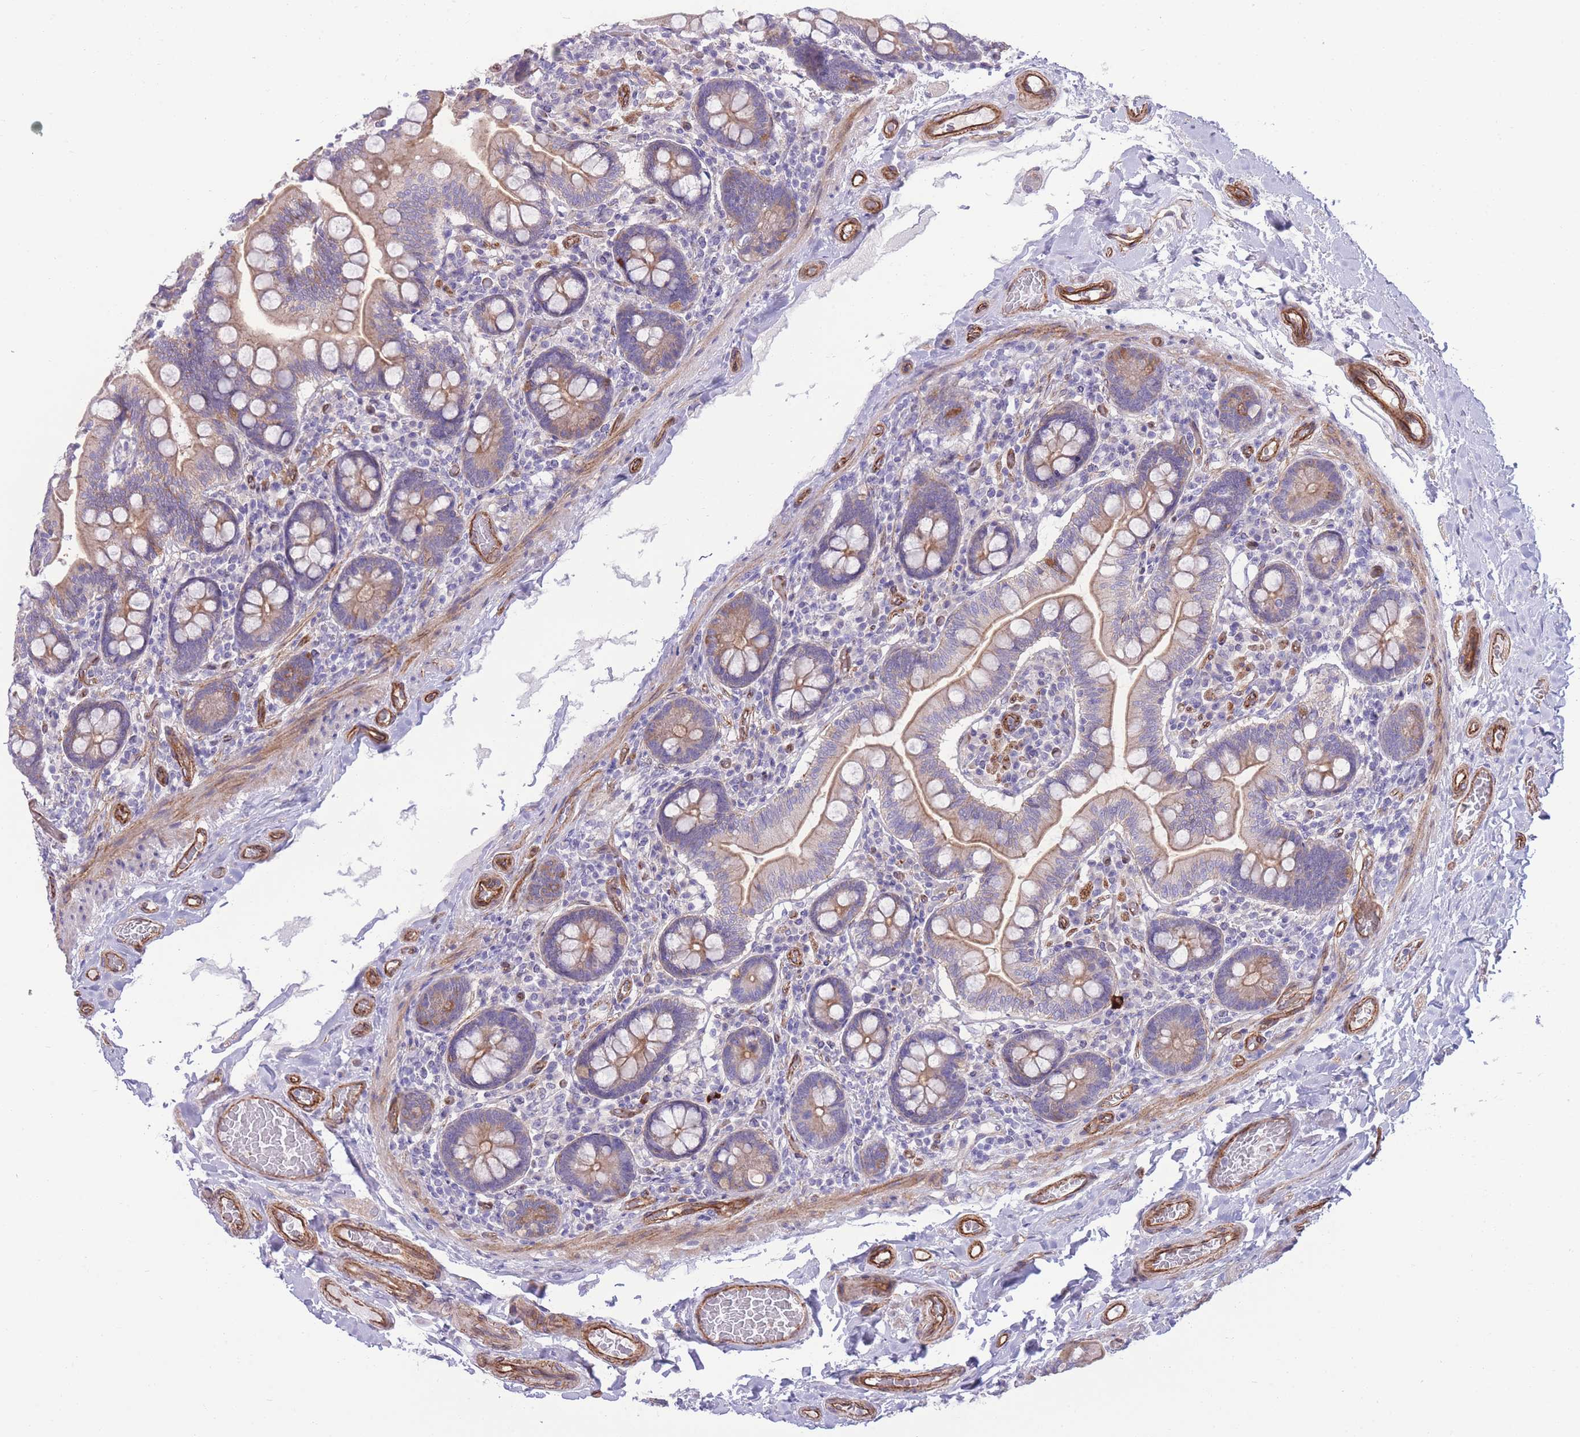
{"staining": {"intensity": "moderate", "quantity": ">75%", "location": "cytoplasmic/membranous"}, "tissue": "small intestine", "cell_type": "Glandular cells", "image_type": "normal", "snomed": [{"axis": "morphology", "description": "Normal tissue, NOS"}, {"axis": "topography", "description": "Small intestine"}], "caption": "Glandular cells exhibit medium levels of moderate cytoplasmic/membranous expression in about >75% of cells in normal human small intestine.", "gene": "RGS11", "patient": {"sex": "female", "age": 64}}